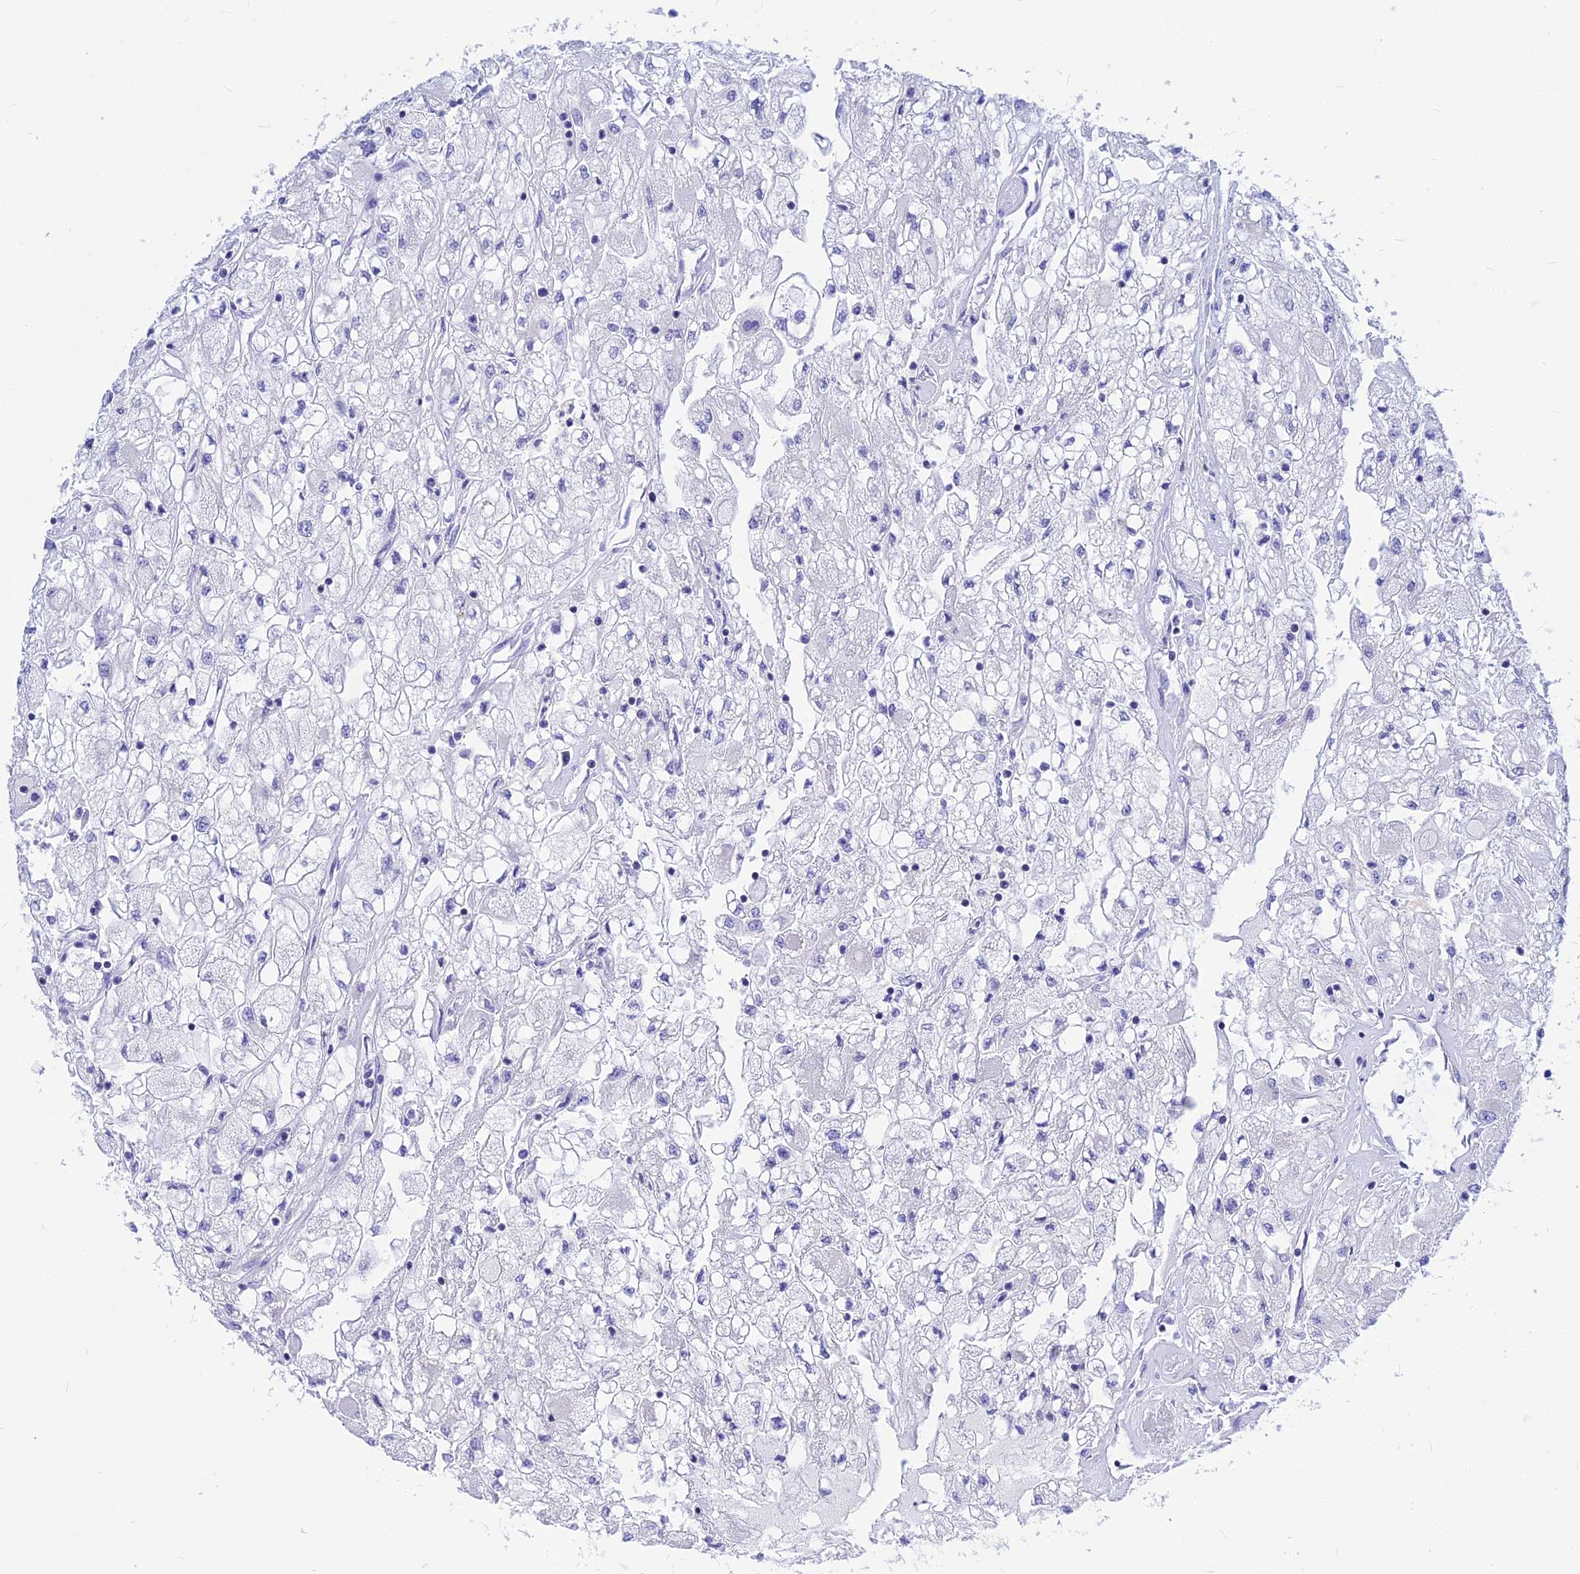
{"staining": {"intensity": "negative", "quantity": "none", "location": "none"}, "tissue": "renal cancer", "cell_type": "Tumor cells", "image_type": "cancer", "snomed": [{"axis": "morphology", "description": "Adenocarcinoma, NOS"}, {"axis": "topography", "description": "Kidney"}], "caption": "Tumor cells show no significant protein positivity in renal cancer. (DAB IHC visualized using brightfield microscopy, high magnification).", "gene": "CNOT6", "patient": {"sex": "male", "age": 80}}